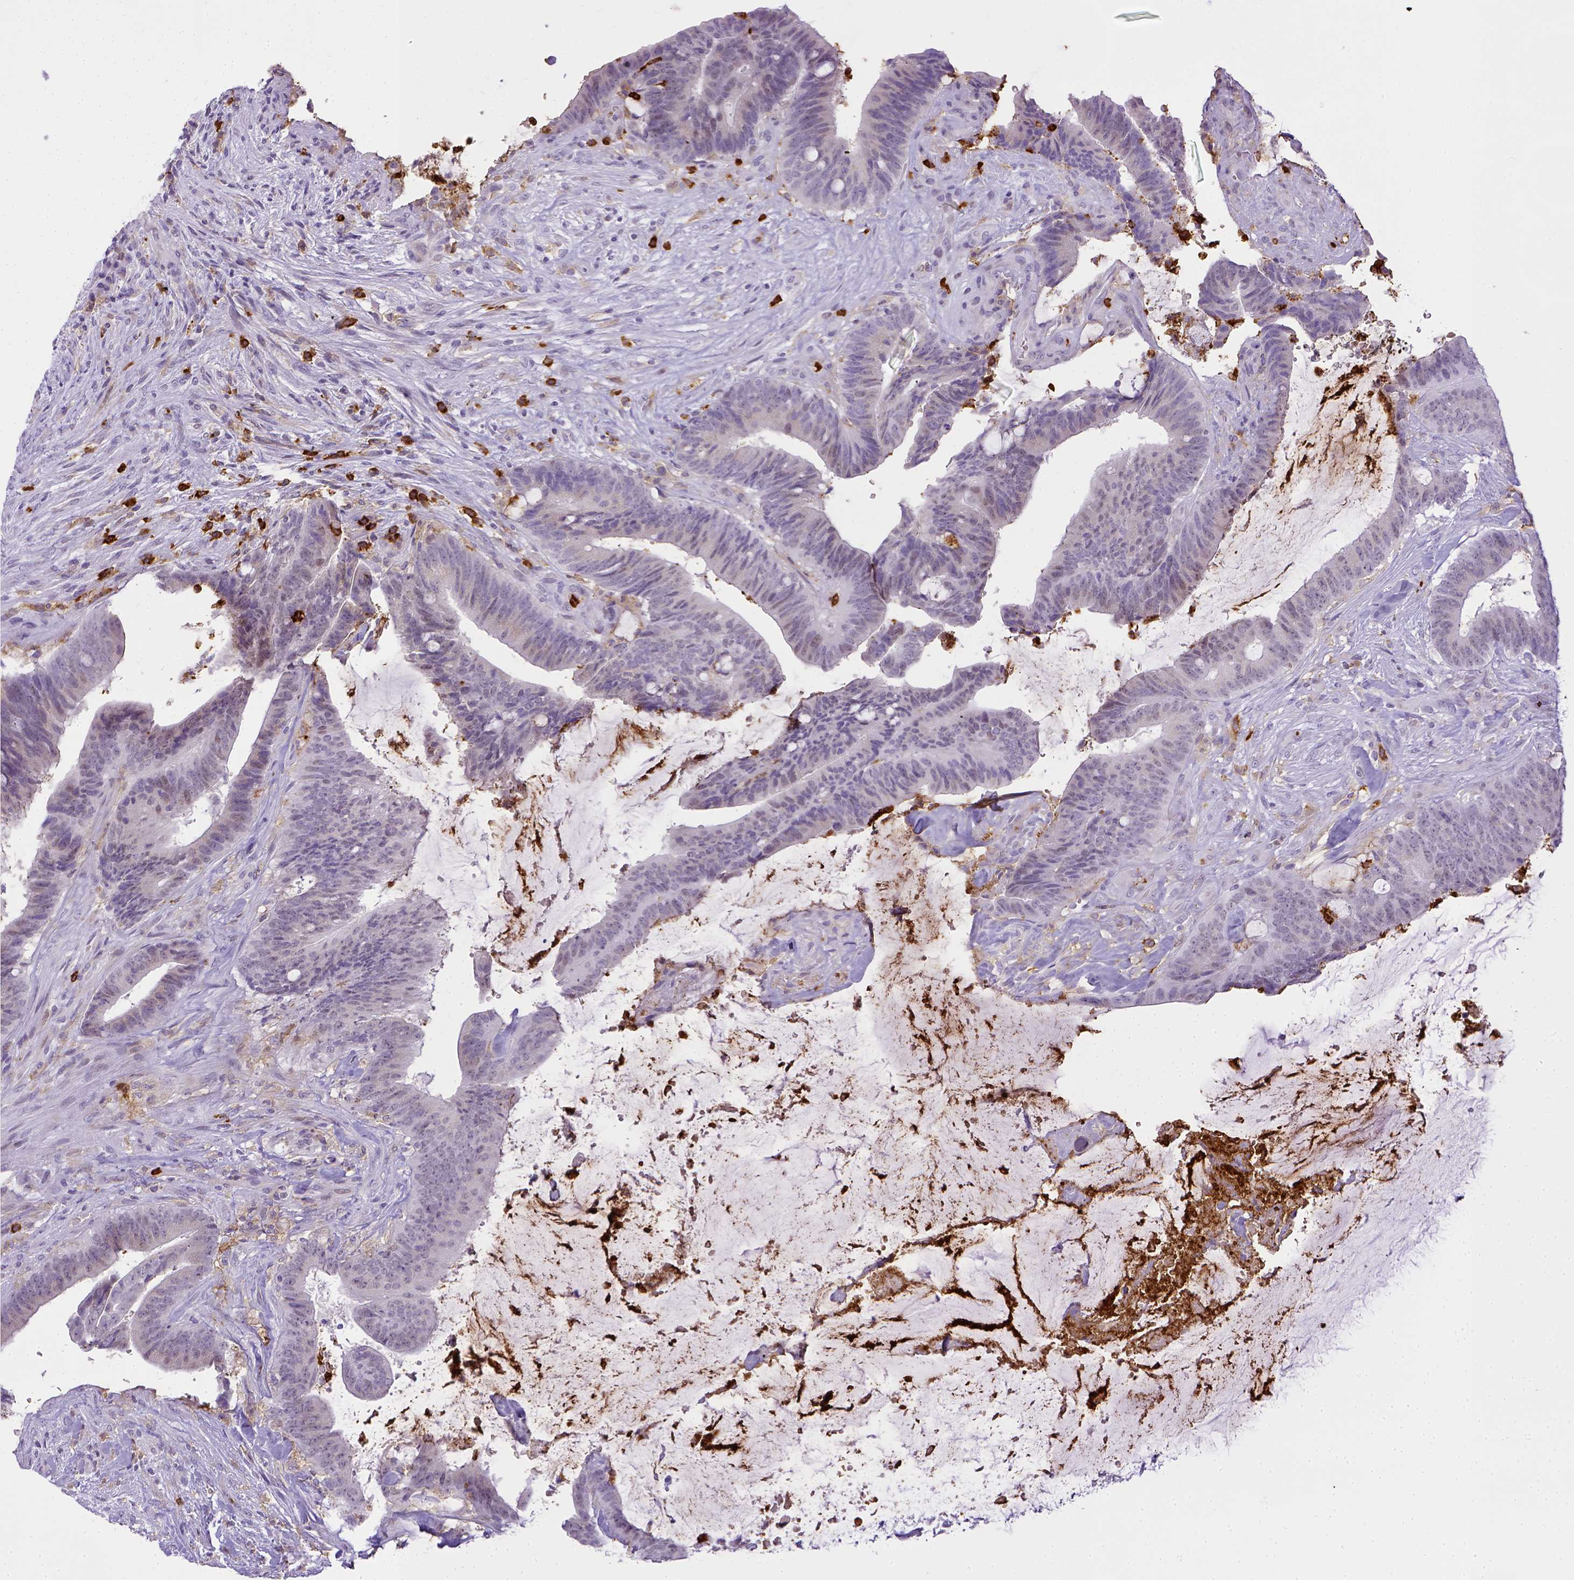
{"staining": {"intensity": "negative", "quantity": "none", "location": "none"}, "tissue": "colorectal cancer", "cell_type": "Tumor cells", "image_type": "cancer", "snomed": [{"axis": "morphology", "description": "Adenocarcinoma, NOS"}, {"axis": "topography", "description": "Colon"}], "caption": "This micrograph is of colorectal cancer (adenocarcinoma) stained with immunohistochemistry to label a protein in brown with the nuclei are counter-stained blue. There is no staining in tumor cells.", "gene": "ITGAM", "patient": {"sex": "female", "age": 43}}